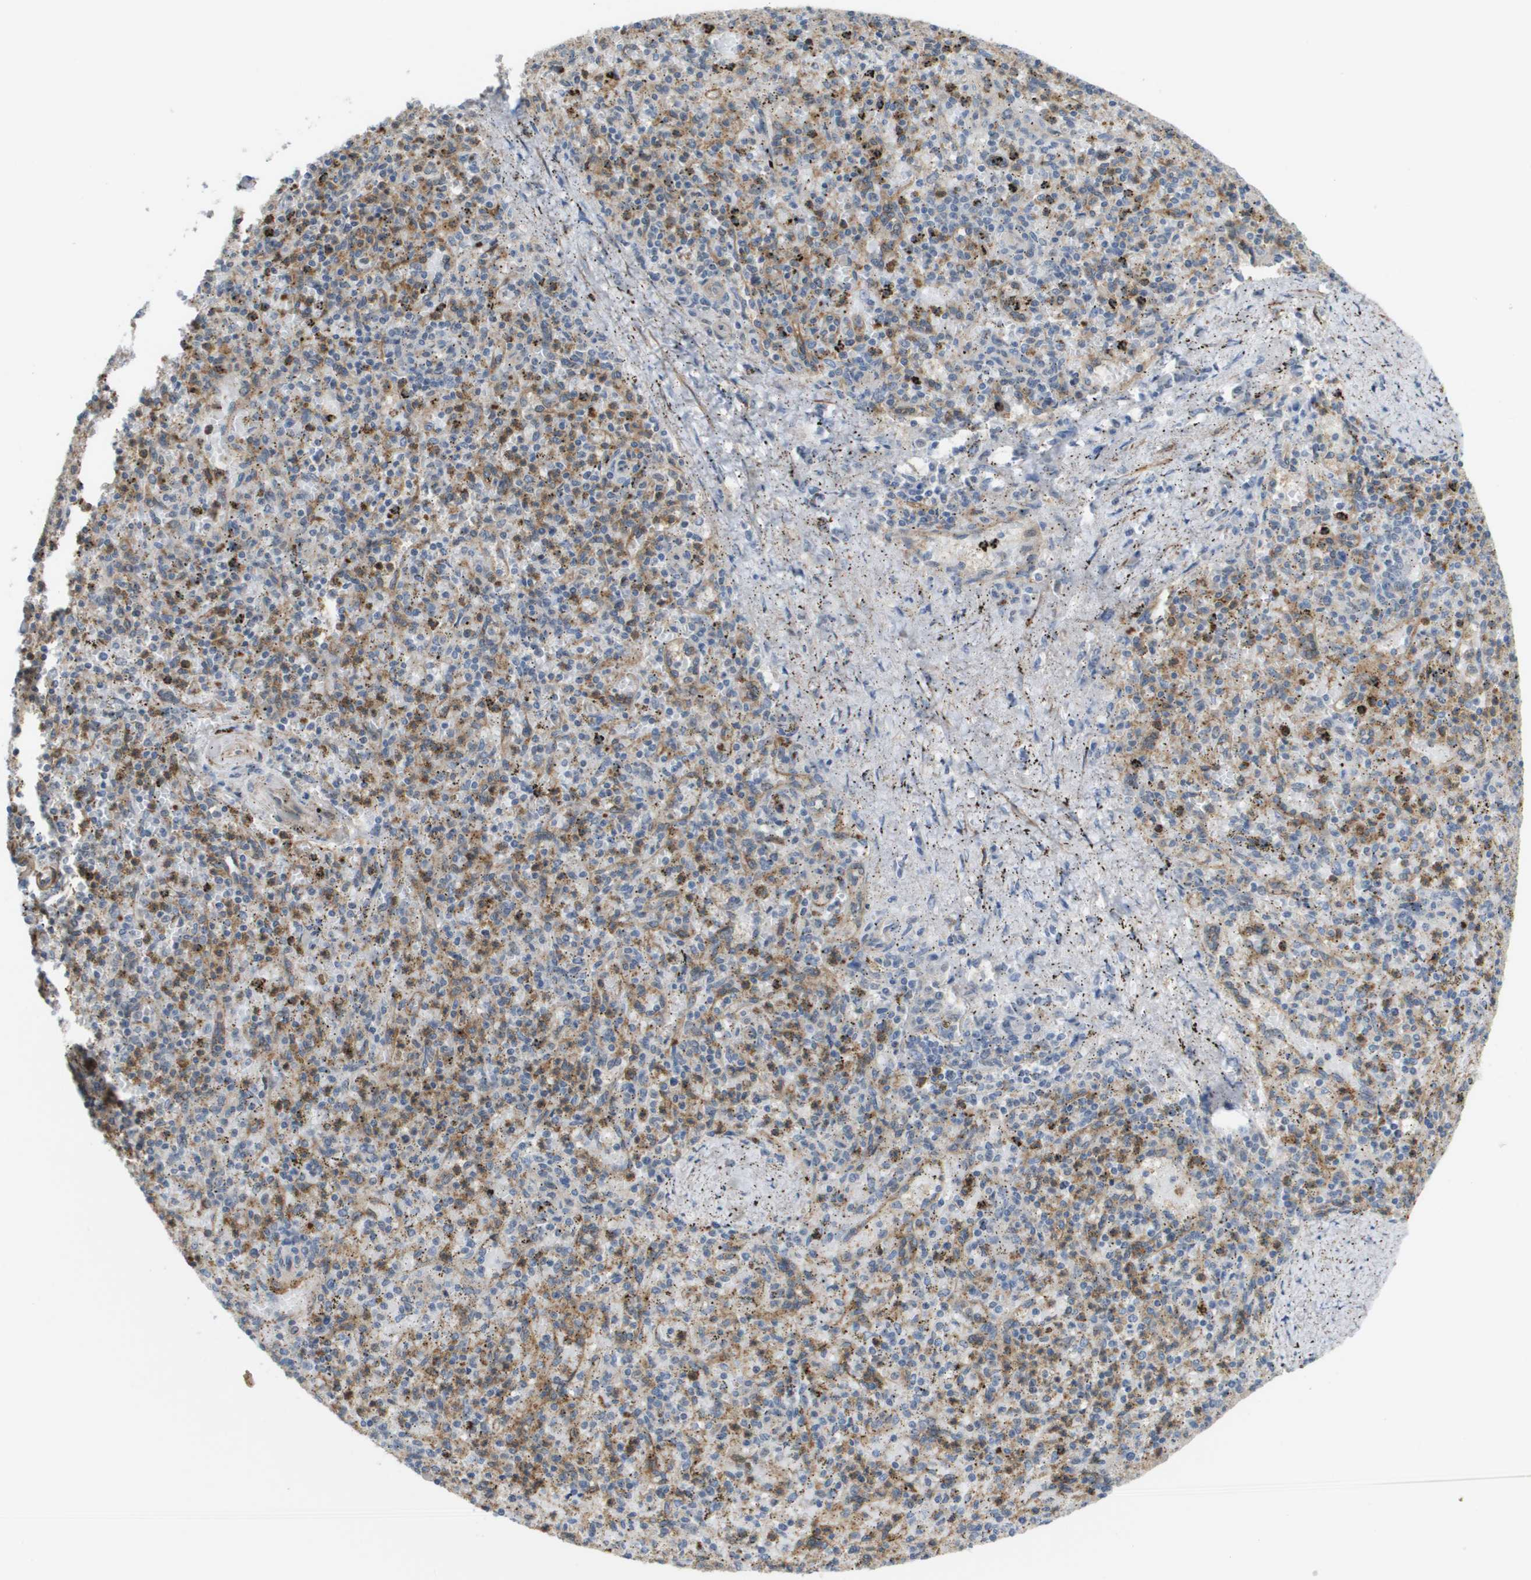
{"staining": {"intensity": "weak", "quantity": "<25%", "location": "cytoplasmic/membranous"}, "tissue": "spleen", "cell_type": "Cells in red pulp", "image_type": "normal", "snomed": [{"axis": "morphology", "description": "Normal tissue, NOS"}, {"axis": "topography", "description": "Spleen"}], "caption": "The image reveals no staining of cells in red pulp in unremarkable spleen.", "gene": "RNF112", "patient": {"sex": "male", "age": 72}}